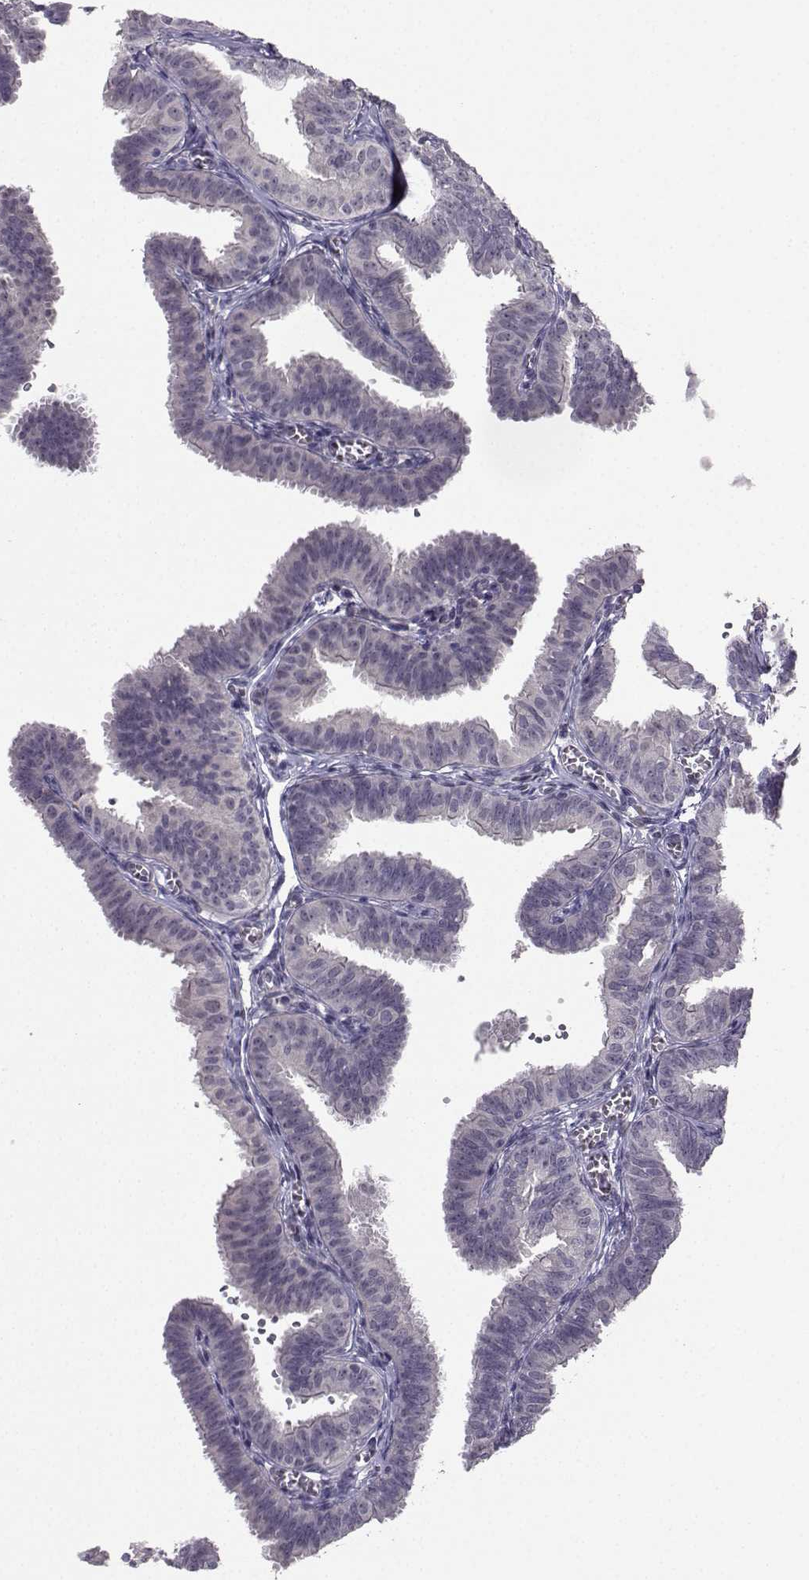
{"staining": {"intensity": "moderate", "quantity": "<25%", "location": "cytoplasmic/membranous,nuclear"}, "tissue": "fallopian tube", "cell_type": "Glandular cells", "image_type": "normal", "snomed": [{"axis": "morphology", "description": "Normal tissue, NOS"}, {"axis": "topography", "description": "Fallopian tube"}], "caption": "Protein analysis of benign fallopian tube displays moderate cytoplasmic/membranous,nuclear expression in about <25% of glandular cells. (DAB (3,3'-diaminobenzidine) = brown stain, brightfield microscopy at high magnification).", "gene": "NQO1", "patient": {"sex": "female", "age": 25}}